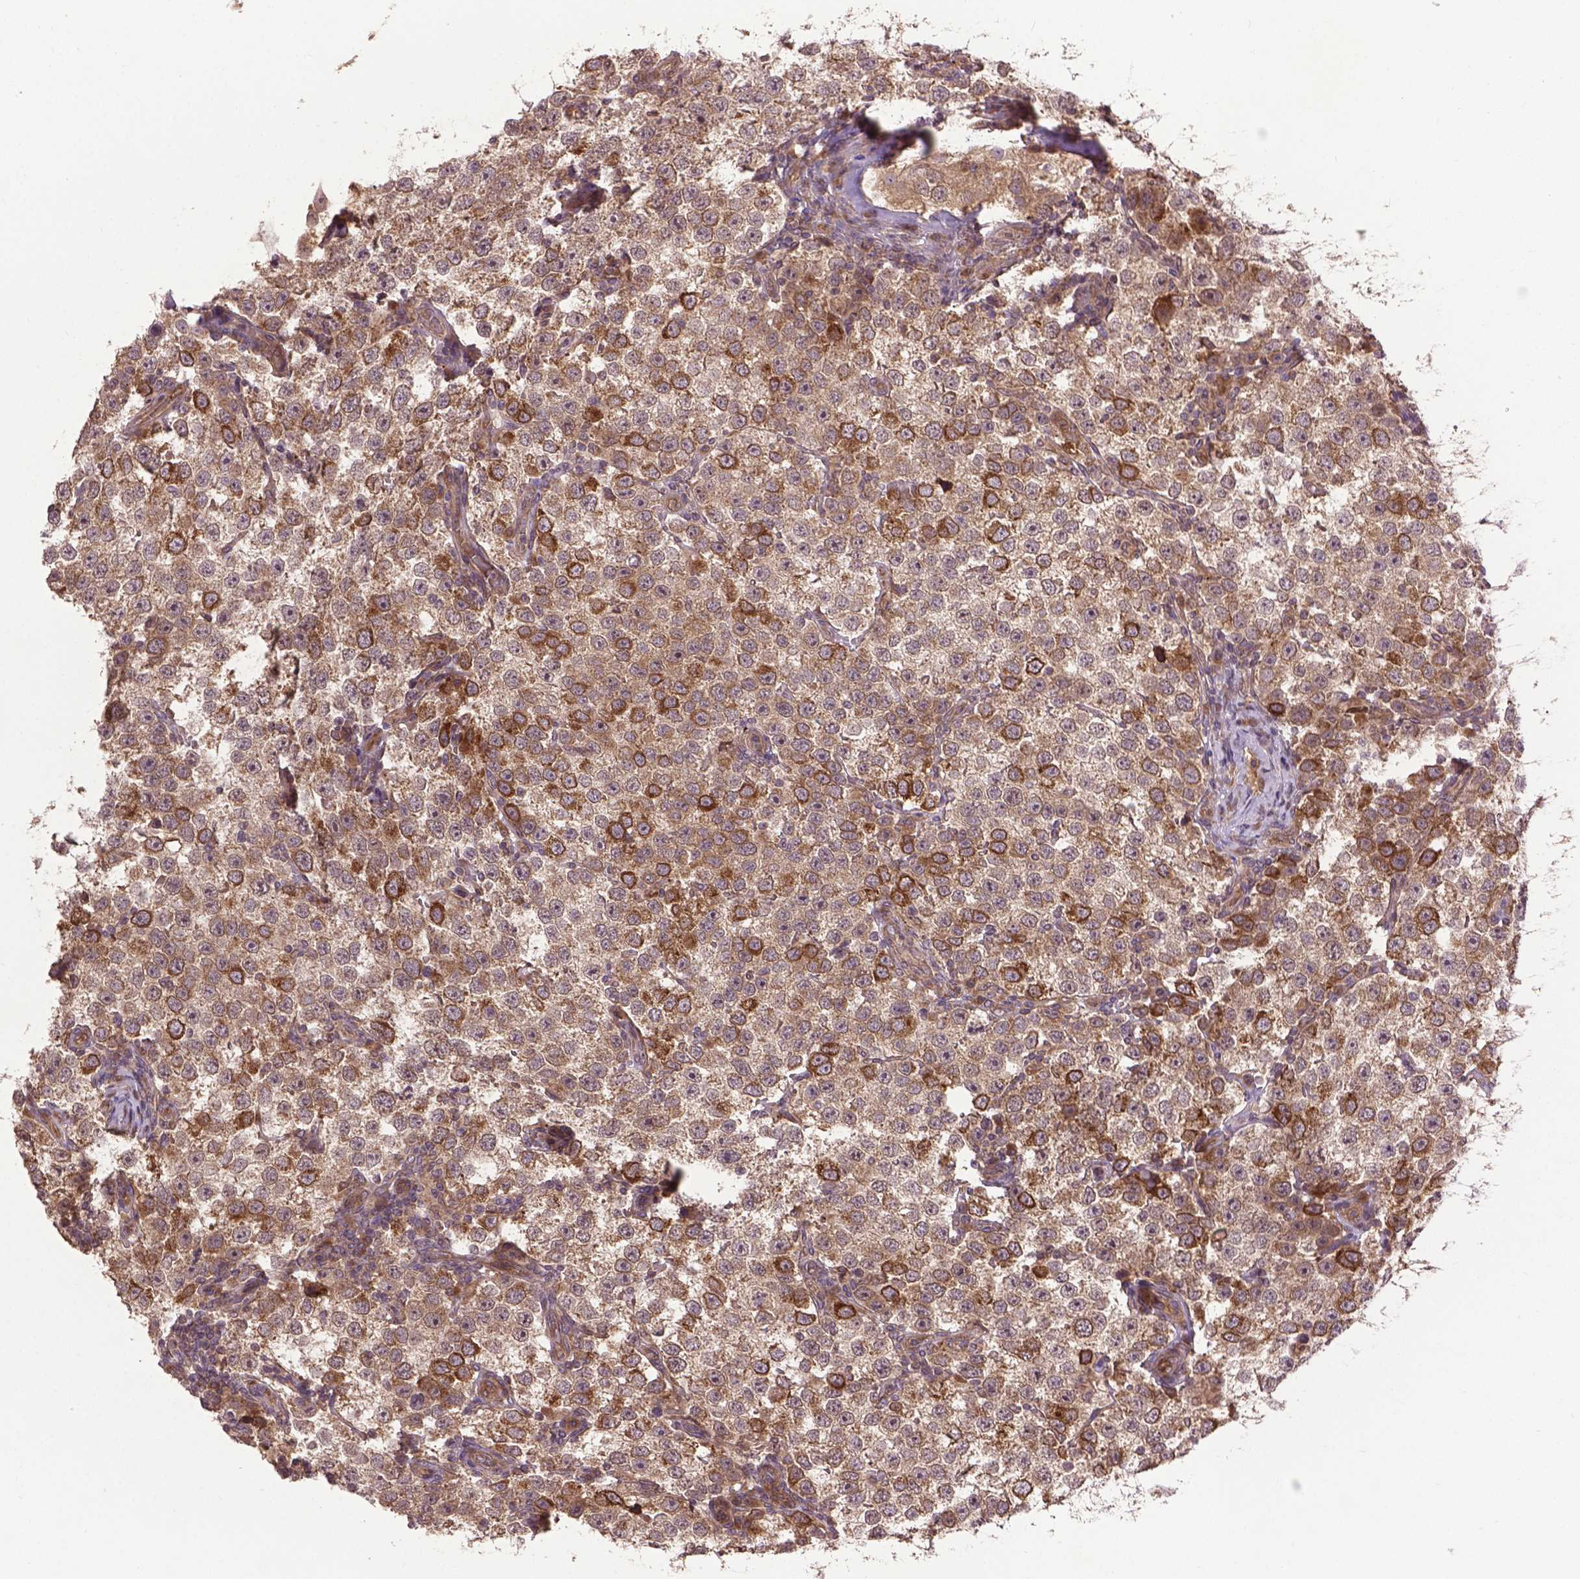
{"staining": {"intensity": "moderate", "quantity": ">75%", "location": "cytoplasmic/membranous"}, "tissue": "testis cancer", "cell_type": "Tumor cells", "image_type": "cancer", "snomed": [{"axis": "morphology", "description": "Seminoma, NOS"}, {"axis": "topography", "description": "Testis"}], "caption": "Seminoma (testis) stained with a protein marker shows moderate staining in tumor cells.", "gene": "ZNF616", "patient": {"sex": "male", "age": 37}}